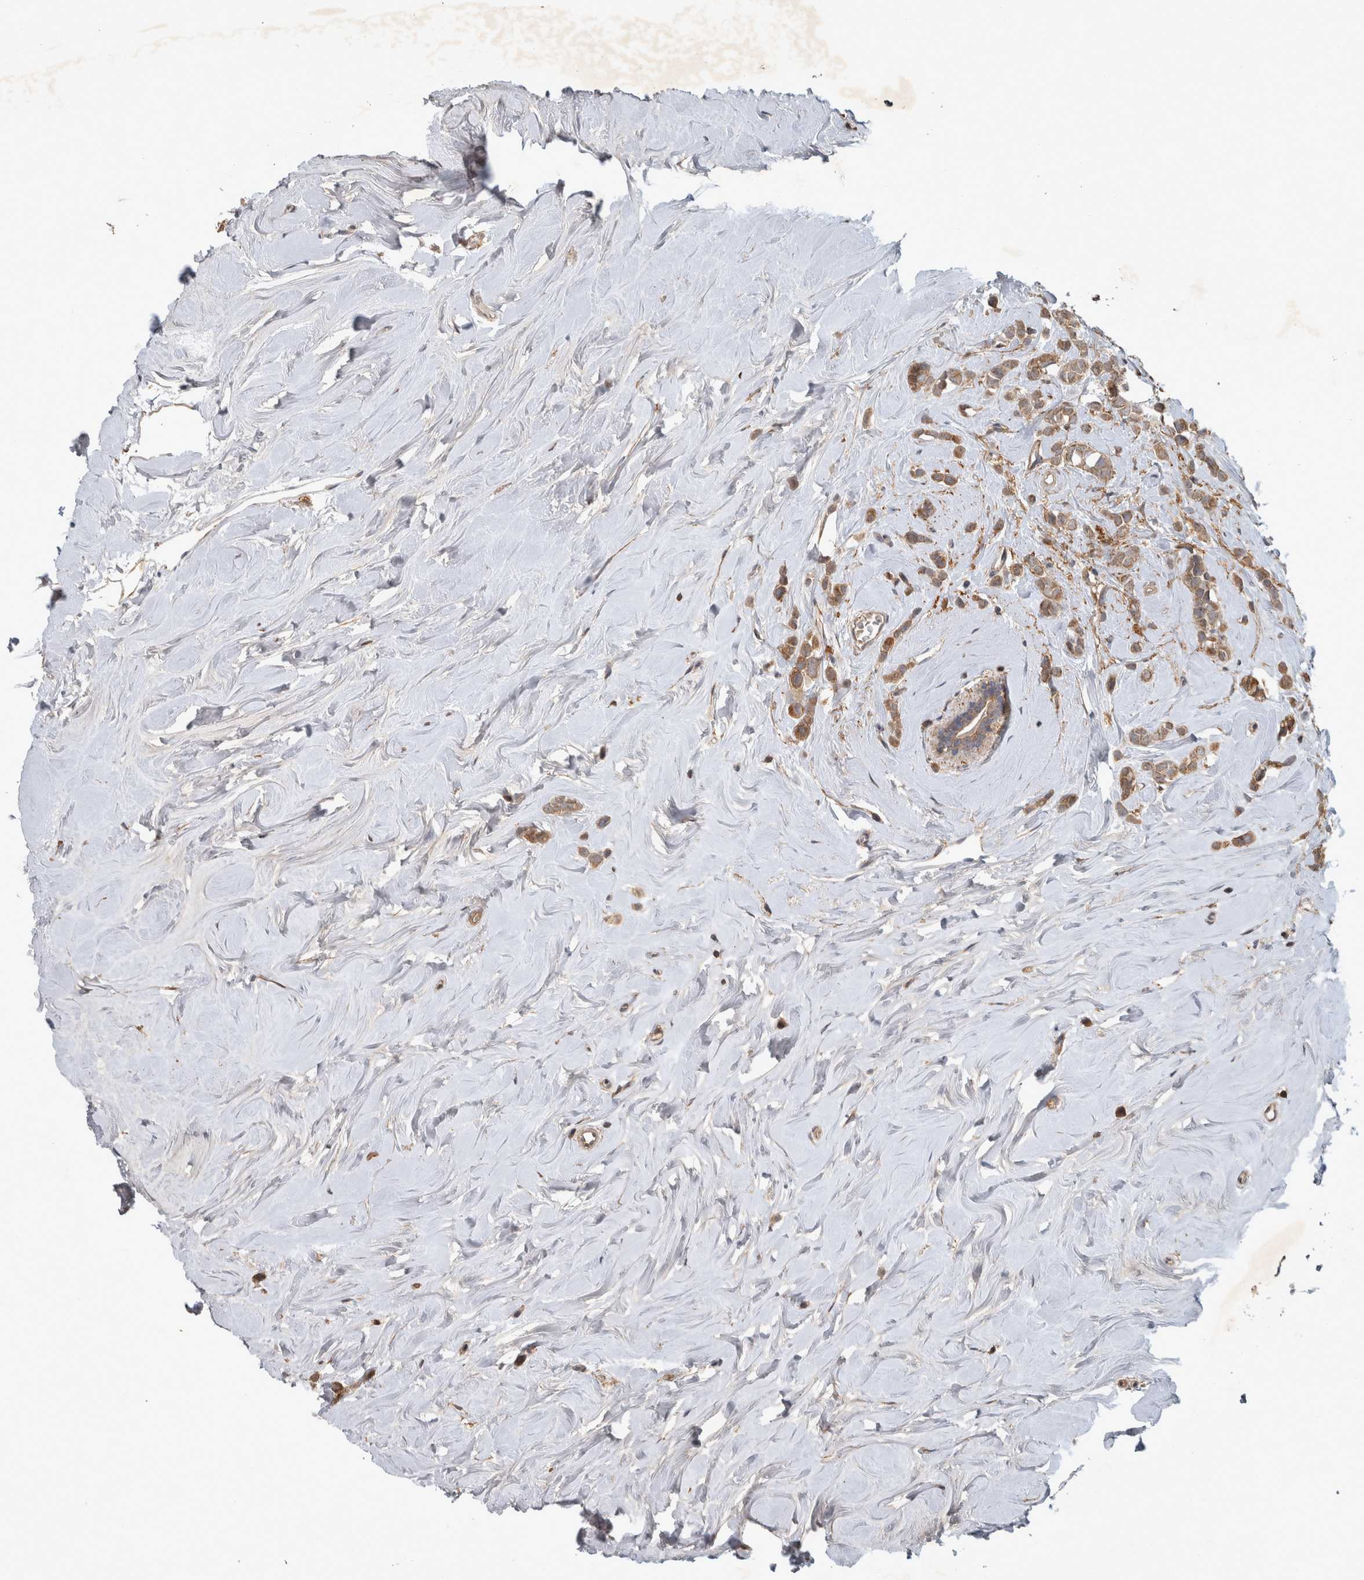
{"staining": {"intensity": "moderate", "quantity": ">75%", "location": "cytoplasmic/membranous"}, "tissue": "breast cancer", "cell_type": "Tumor cells", "image_type": "cancer", "snomed": [{"axis": "morphology", "description": "Lobular carcinoma"}, {"axis": "topography", "description": "Breast"}], "caption": "Immunohistochemical staining of human lobular carcinoma (breast) shows moderate cytoplasmic/membranous protein positivity in approximately >75% of tumor cells. (Brightfield microscopy of DAB IHC at high magnification).", "gene": "TRMT61B", "patient": {"sex": "female", "age": 47}}